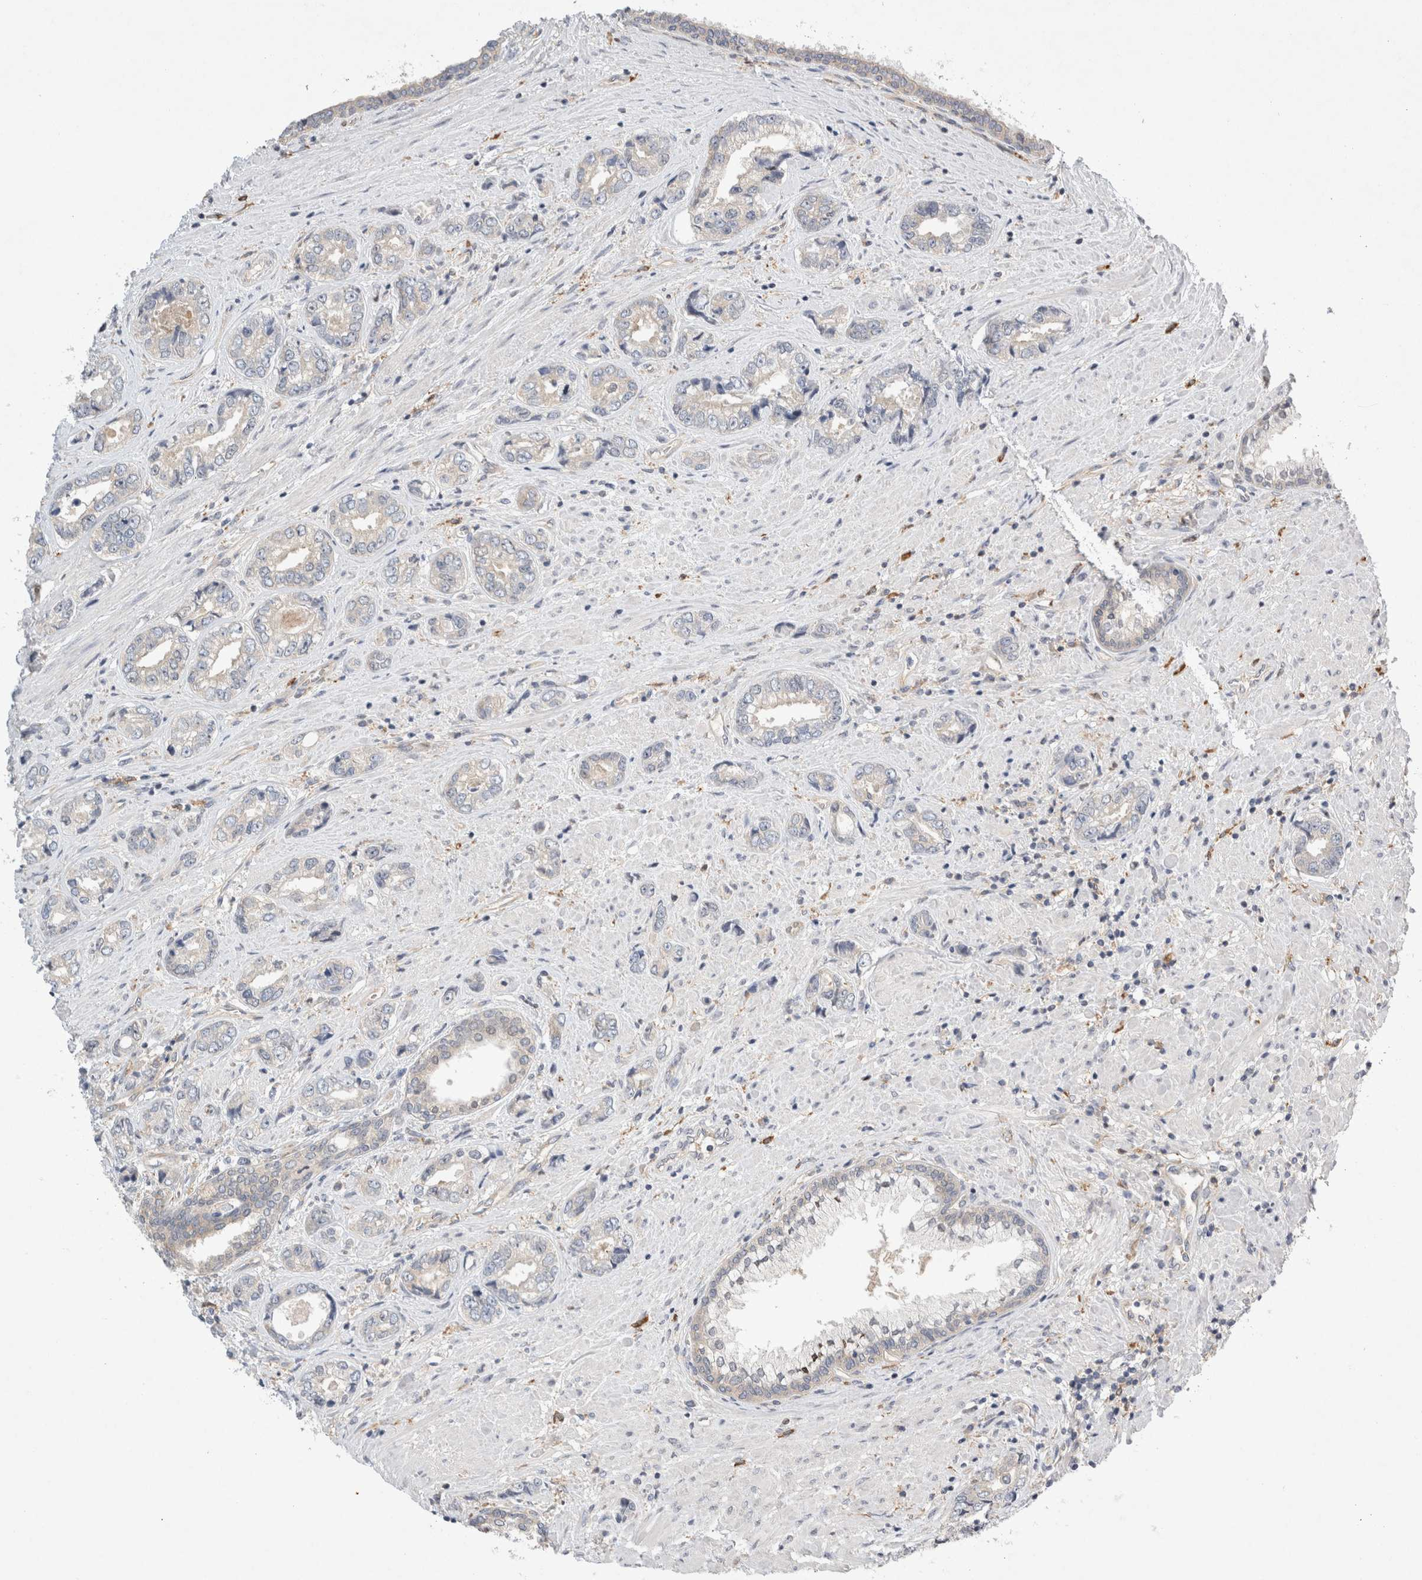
{"staining": {"intensity": "weak", "quantity": "<25%", "location": "cytoplasmic/membranous"}, "tissue": "prostate cancer", "cell_type": "Tumor cells", "image_type": "cancer", "snomed": [{"axis": "morphology", "description": "Adenocarcinoma, High grade"}, {"axis": "topography", "description": "Prostate"}], "caption": "A micrograph of high-grade adenocarcinoma (prostate) stained for a protein demonstrates no brown staining in tumor cells.", "gene": "CDCA7L", "patient": {"sex": "male", "age": 61}}